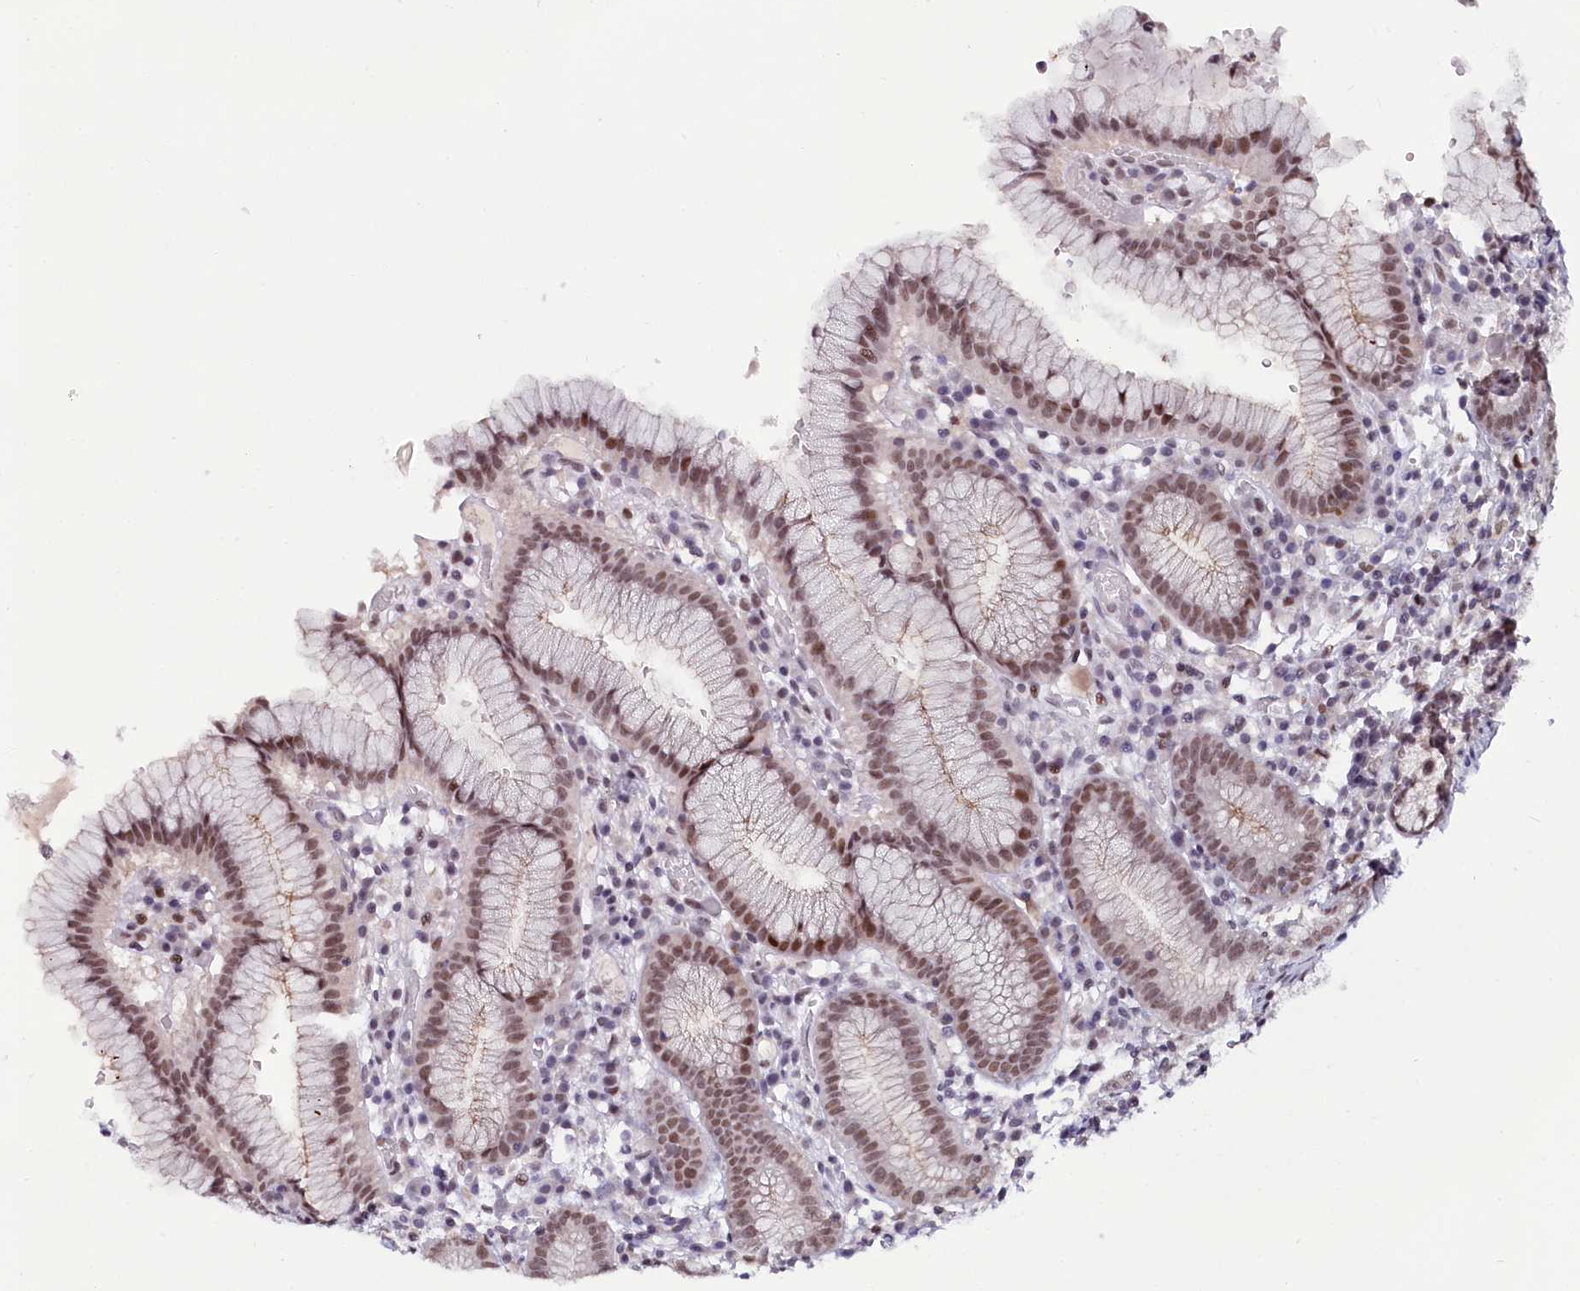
{"staining": {"intensity": "moderate", "quantity": ">75%", "location": "cytoplasmic/membranous,nuclear"}, "tissue": "stomach", "cell_type": "Glandular cells", "image_type": "normal", "snomed": [{"axis": "morphology", "description": "Normal tissue, NOS"}, {"axis": "topography", "description": "Stomach"}], "caption": "Moderate cytoplasmic/membranous,nuclear protein expression is present in approximately >75% of glandular cells in stomach.", "gene": "SCAF11", "patient": {"sex": "male", "age": 55}}